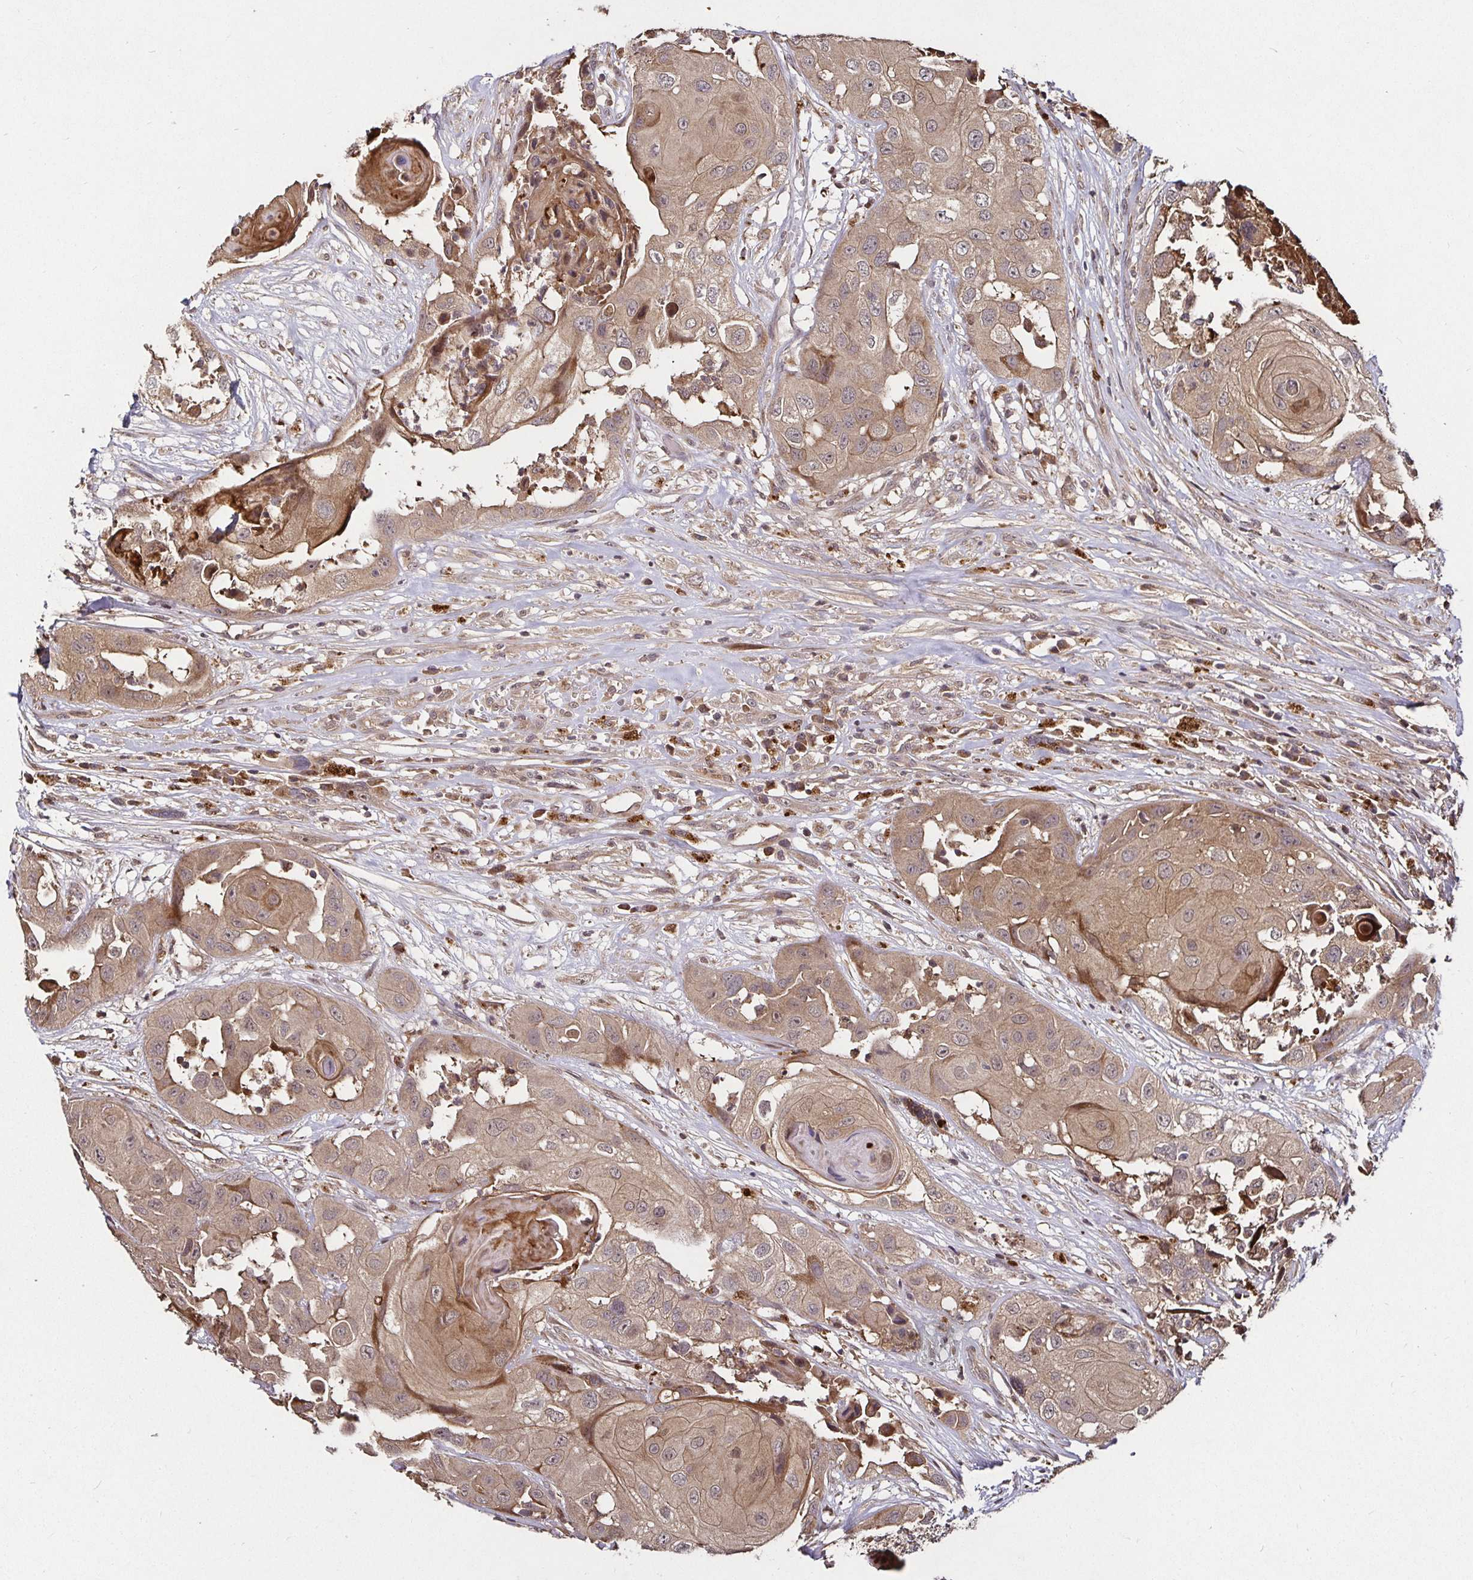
{"staining": {"intensity": "weak", "quantity": ">75%", "location": "cytoplasmic/membranous,nuclear"}, "tissue": "head and neck cancer", "cell_type": "Tumor cells", "image_type": "cancer", "snomed": [{"axis": "morphology", "description": "Squamous cell carcinoma, NOS"}, {"axis": "topography", "description": "Head-Neck"}], "caption": "Head and neck squamous cell carcinoma stained with DAB (3,3'-diaminobenzidine) immunohistochemistry (IHC) displays low levels of weak cytoplasmic/membranous and nuclear expression in approximately >75% of tumor cells.", "gene": "SMYD3", "patient": {"sex": "male", "age": 83}}